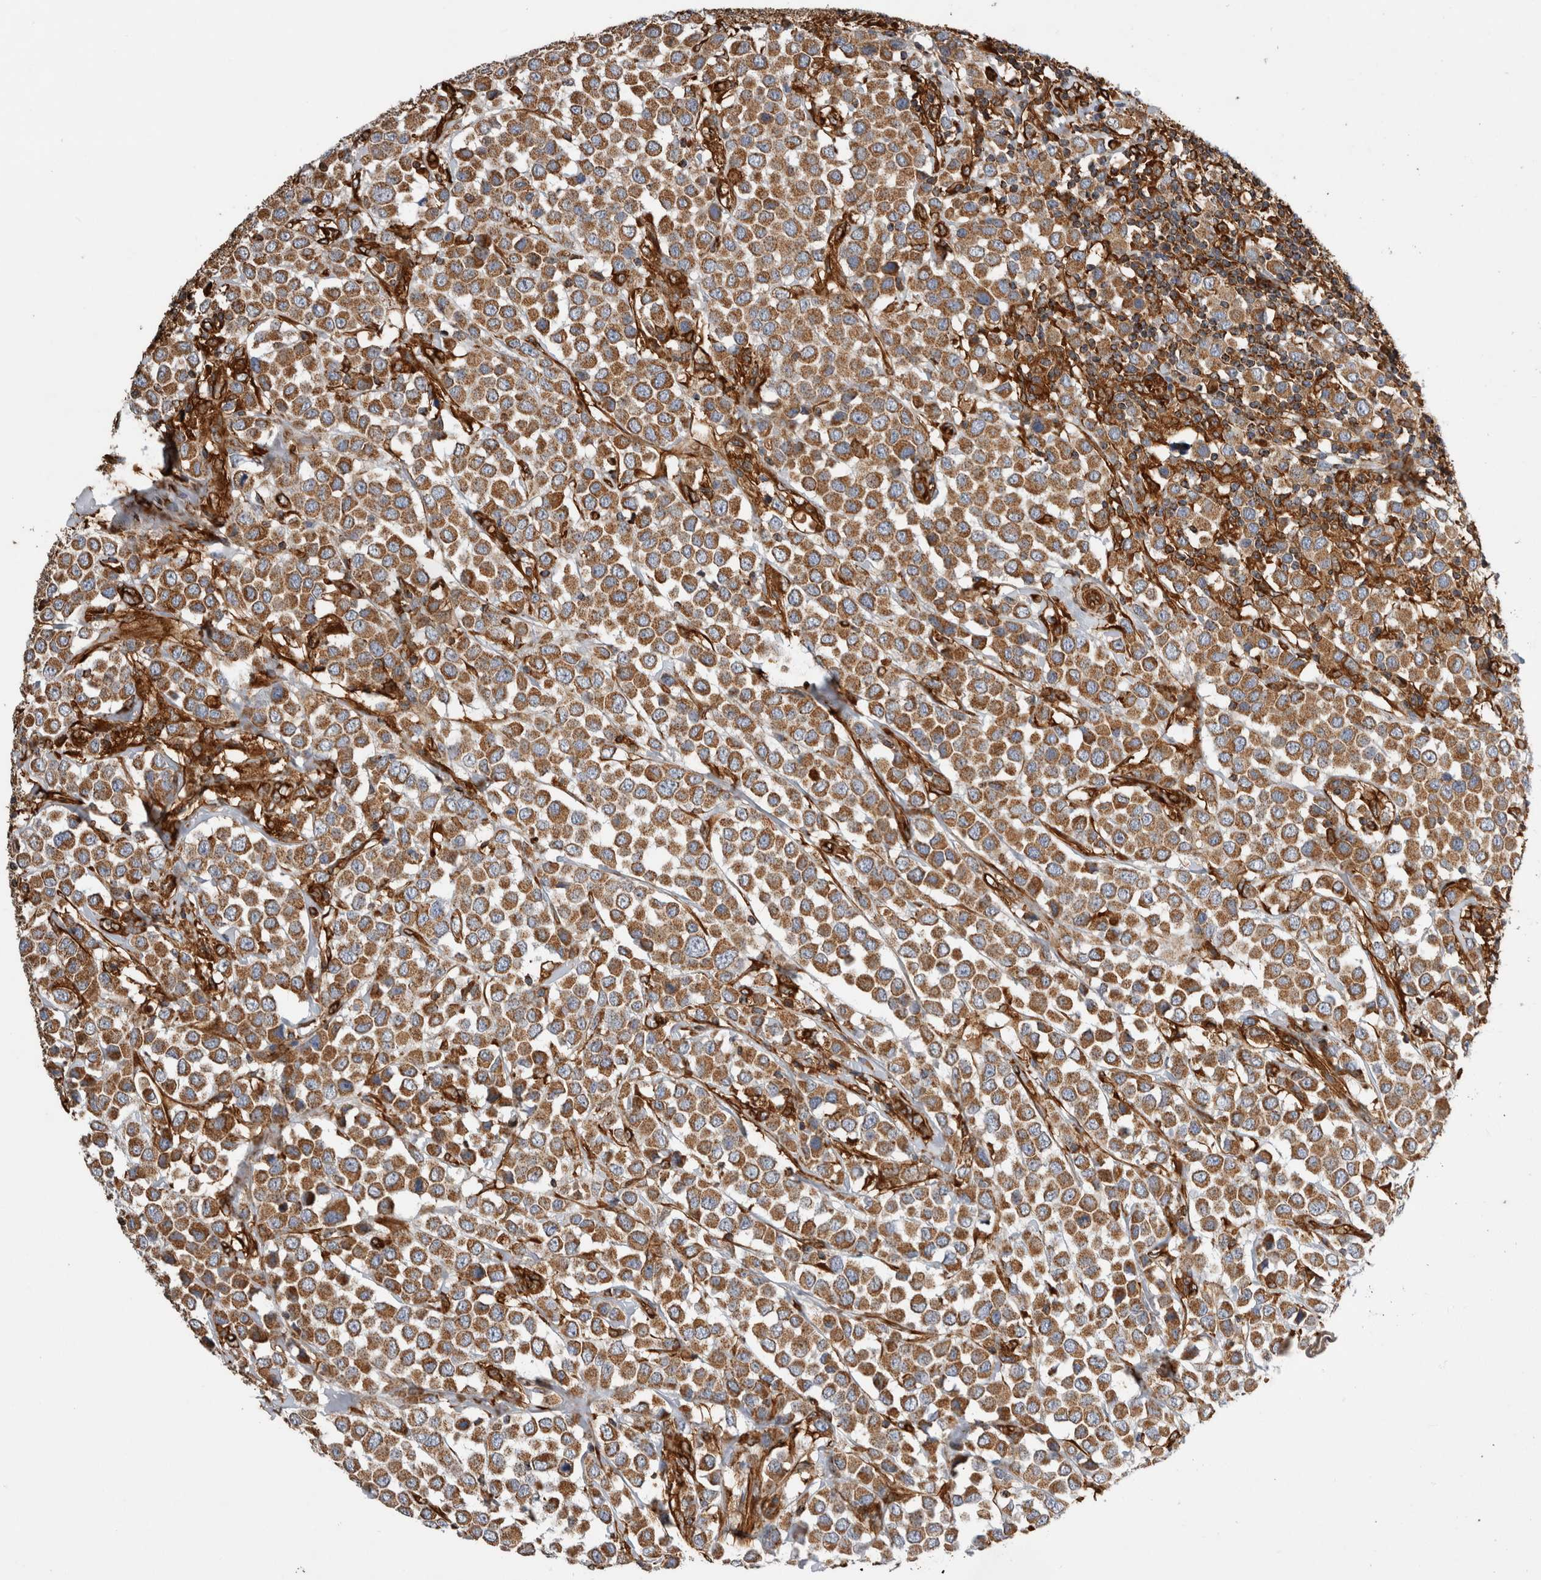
{"staining": {"intensity": "moderate", "quantity": ">75%", "location": "cytoplasmic/membranous"}, "tissue": "breast cancer", "cell_type": "Tumor cells", "image_type": "cancer", "snomed": [{"axis": "morphology", "description": "Duct carcinoma"}, {"axis": "topography", "description": "Breast"}], "caption": "Protein staining of intraductal carcinoma (breast) tissue reveals moderate cytoplasmic/membranous staining in approximately >75% of tumor cells.", "gene": "ZNF397", "patient": {"sex": "female", "age": 61}}